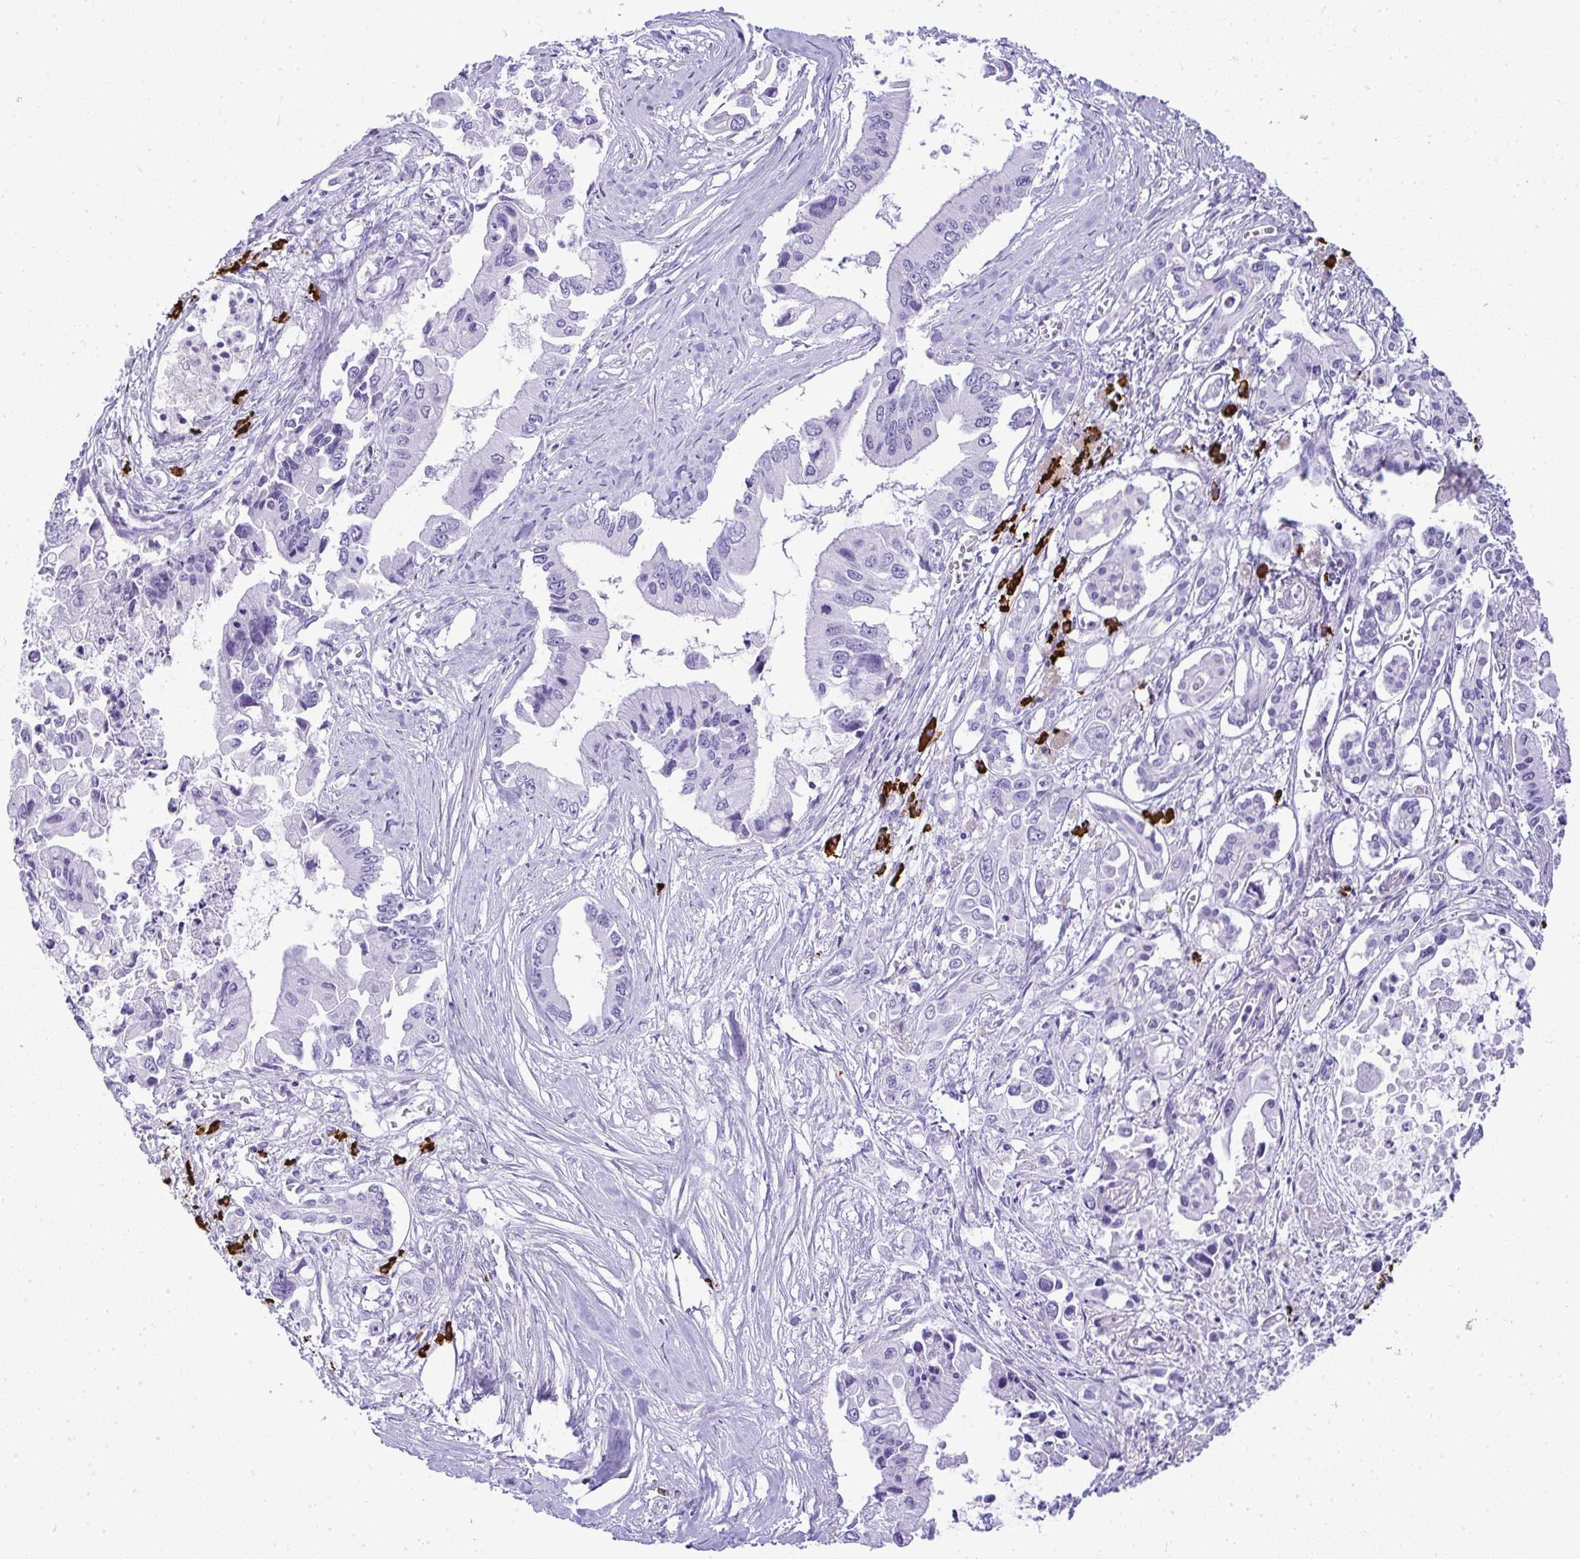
{"staining": {"intensity": "negative", "quantity": "none", "location": "none"}, "tissue": "pancreatic cancer", "cell_type": "Tumor cells", "image_type": "cancer", "snomed": [{"axis": "morphology", "description": "Adenocarcinoma, NOS"}, {"axis": "topography", "description": "Pancreas"}], "caption": "Immunohistochemistry image of human adenocarcinoma (pancreatic) stained for a protein (brown), which displays no staining in tumor cells.", "gene": "CDADC1", "patient": {"sex": "male", "age": 84}}